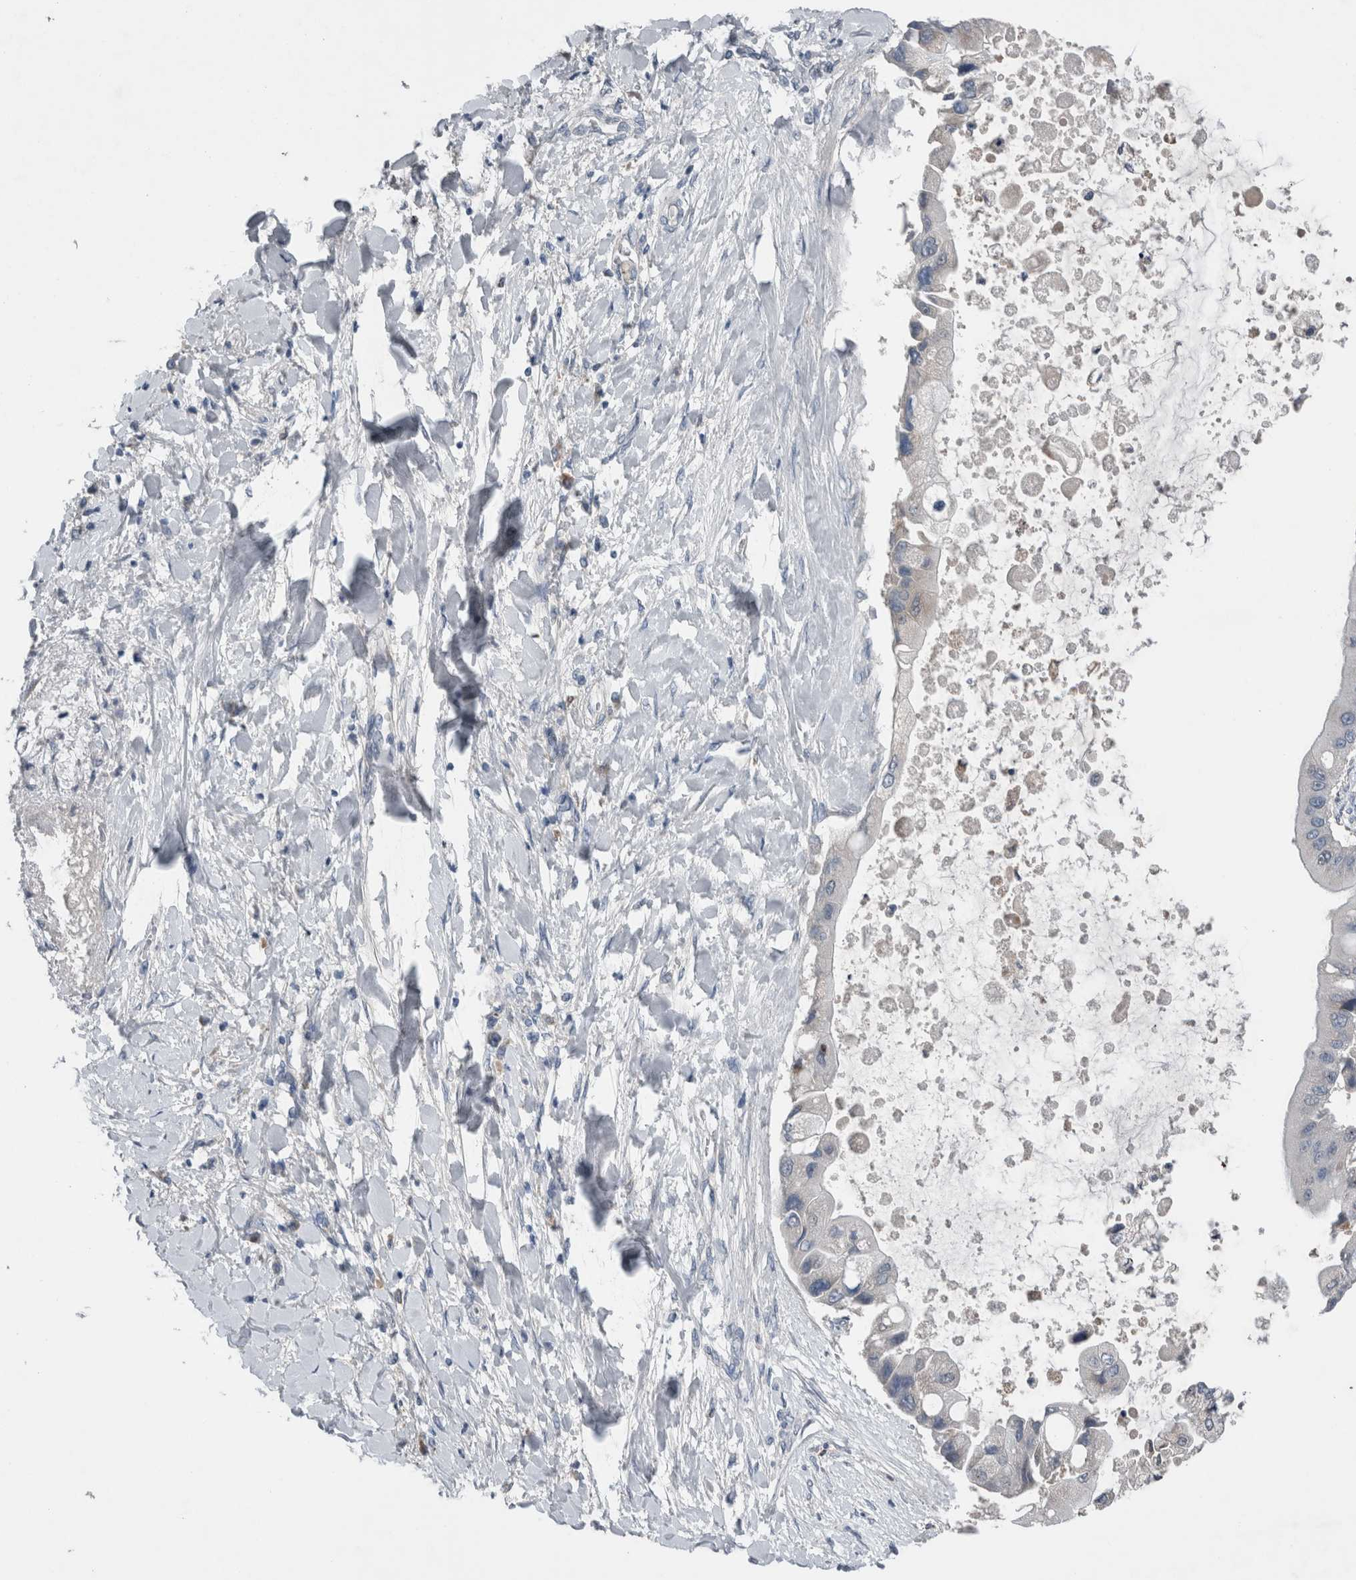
{"staining": {"intensity": "negative", "quantity": "none", "location": "none"}, "tissue": "liver cancer", "cell_type": "Tumor cells", "image_type": "cancer", "snomed": [{"axis": "morphology", "description": "Cholangiocarcinoma"}, {"axis": "topography", "description": "Liver"}], "caption": "Immunohistochemistry (IHC) of human liver cholangiocarcinoma displays no positivity in tumor cells.", "gene": "CRNN", "patient": {"sex": "male", "age": 50}}